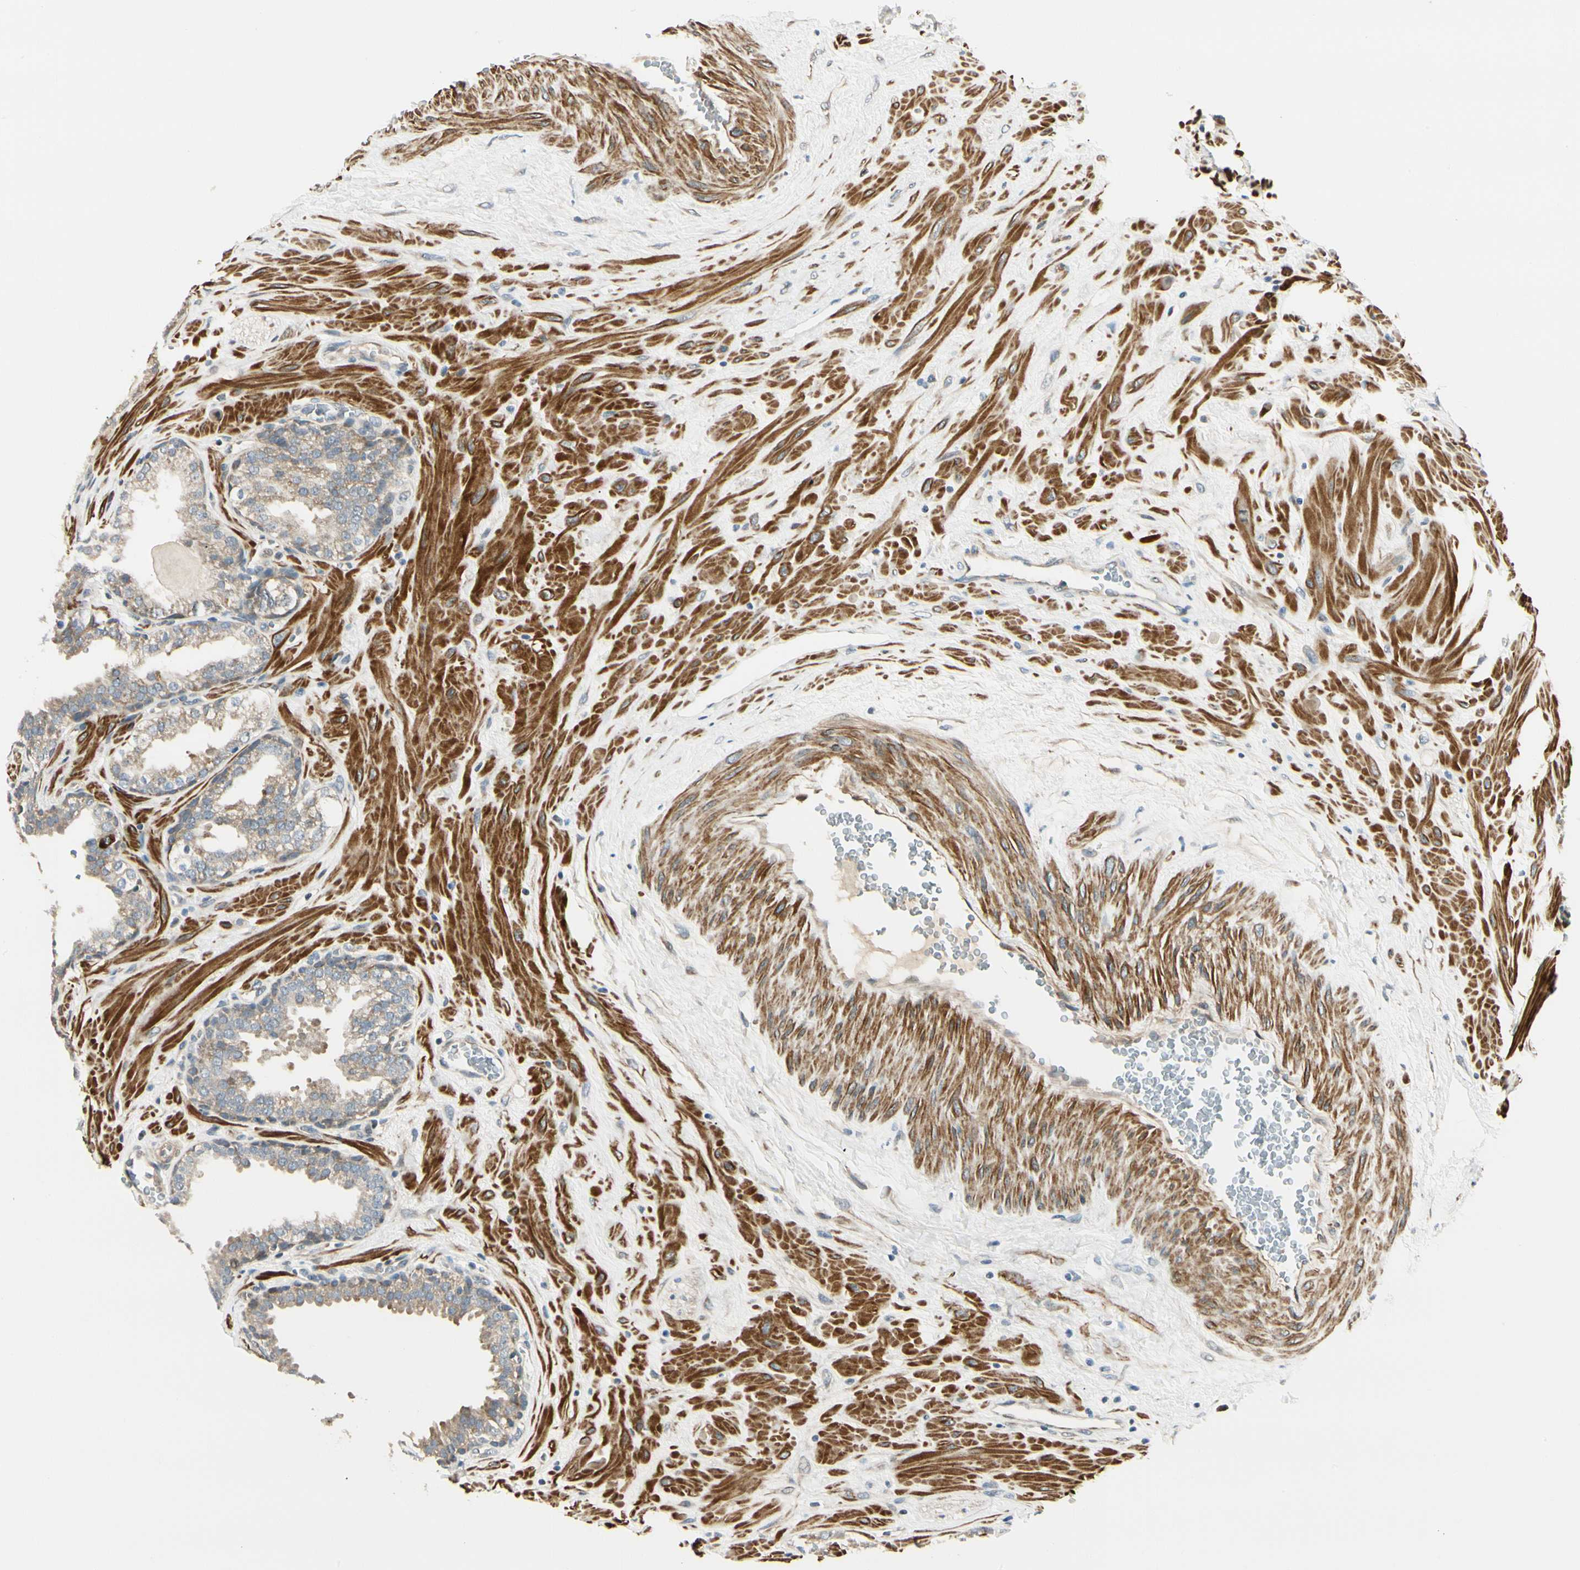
{"staining": {"intensity": "weak", "quantity": ">75%", "location": "cytoplasmic/membranous"}, "tissue": "prostate", "cell_type": "Glandular cells", "image_type": "normal", "snomed": [{"axis": "morphology", "description": "Normal tissue, NOS"}, {"axis": "topography", "description": "Prostate"}], "caption": "Immunohistochemical staining of unremarkable prostate reveals low levels of weak cytoplasmic/membranous positivity in about >75% of glandular cells. The staining was performed using DAB (3,3'-diaminobenzidine) to visualize the protein expression in brown, while the nuclei were stained in blue with hematoxylin (Magnification: 20x).", "gene": "P4HA3", "patient": {"sex": "male", "age": 51}}